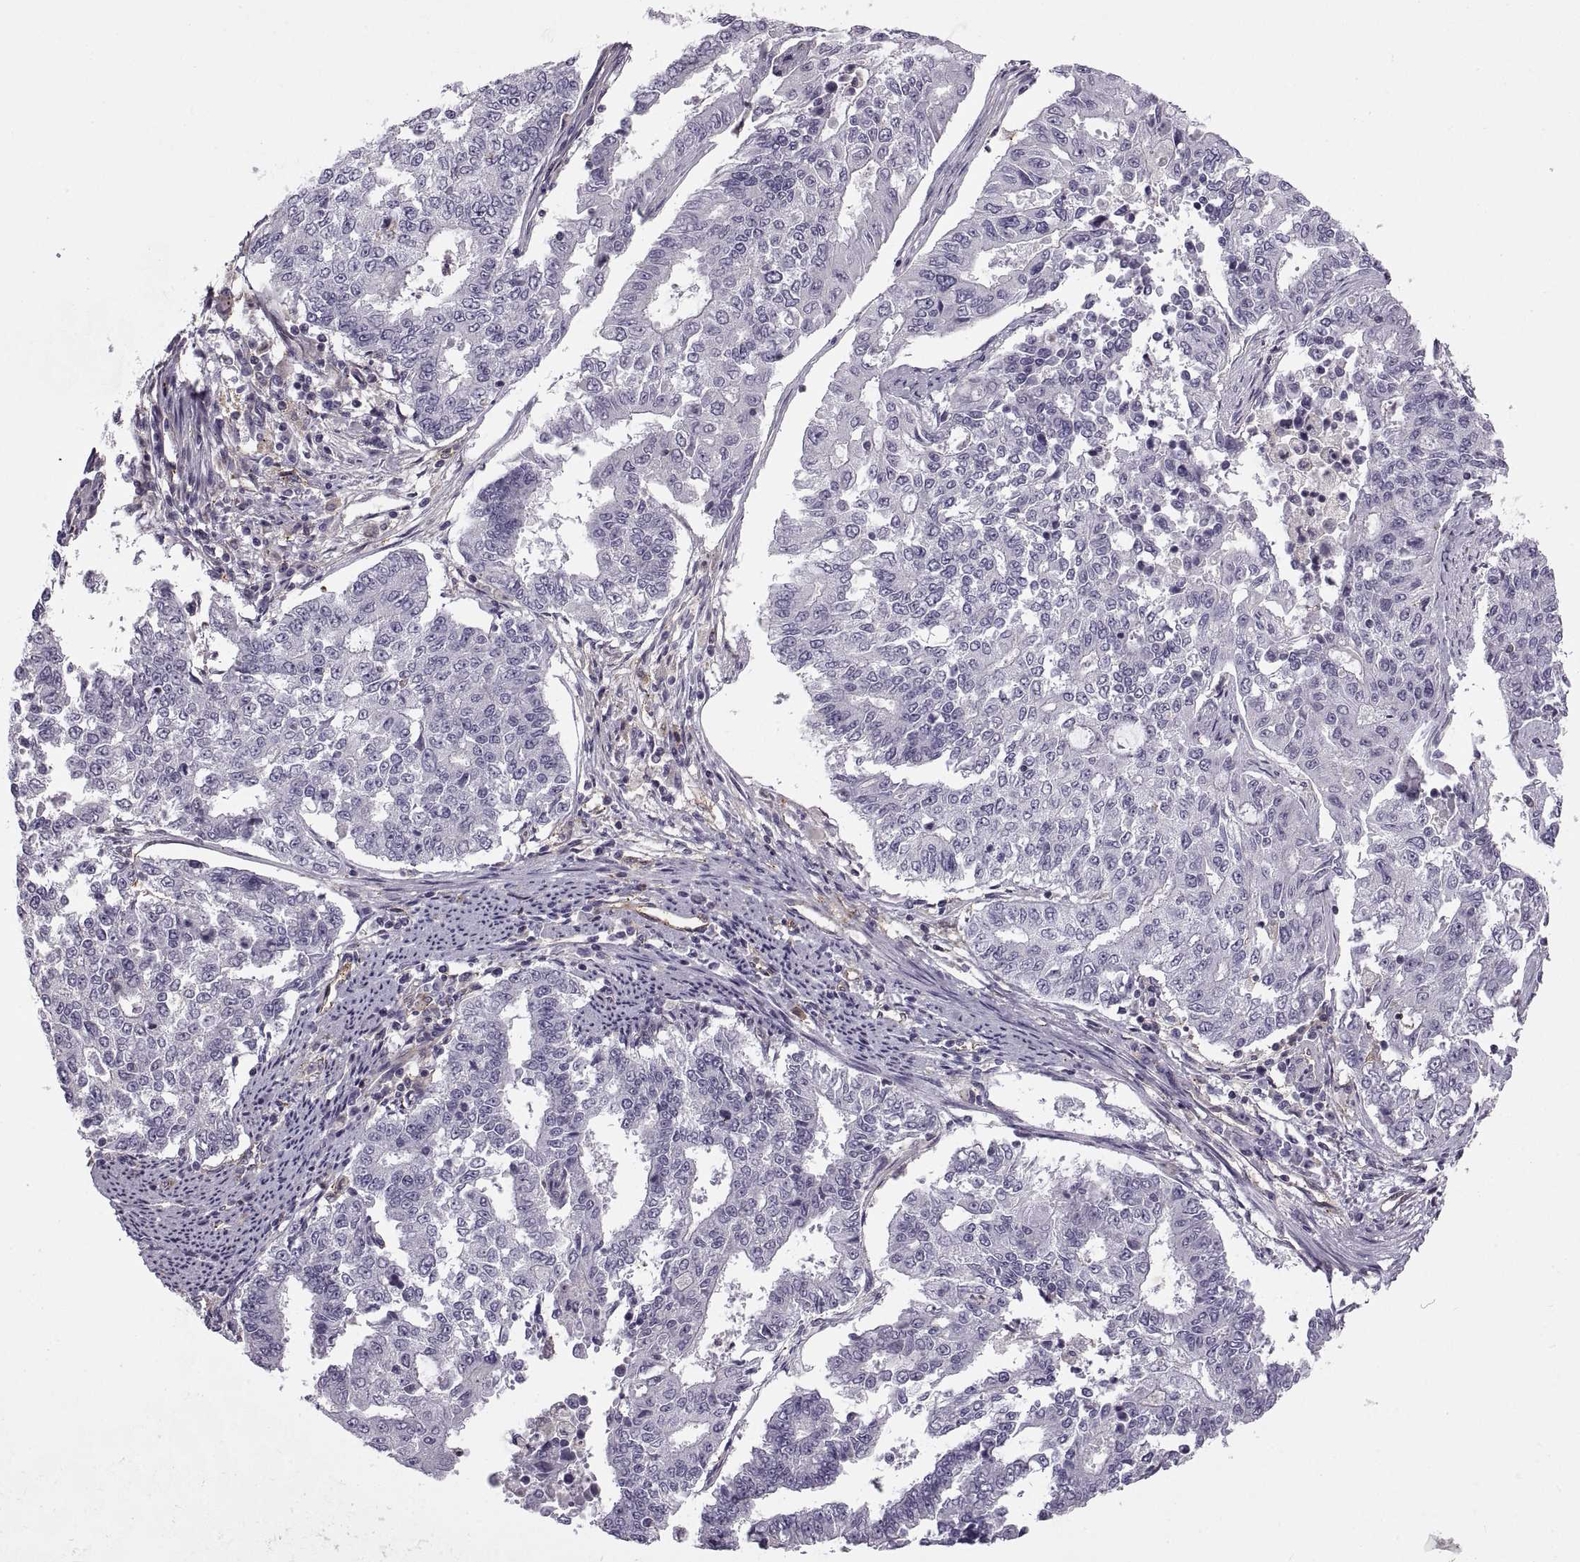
{"staining": {"intensity": "negative", "quantity": "none", "location": "none"}, "tissue": "endometrial cancer", "cell_type": "Tumor cells", "image_type": "cancer", "snomed": [{"axis": "morphology", "description": "Adenocarcinoma, NOS"}, {"axis": "topography", "description": "Uterus"}], "caption": "Endometrial cancer stained for a protein using immunohistochemistry displays no positivity tumor cells.", "gene": "RALB", "patient": {"sex": "female", "age": 59}}